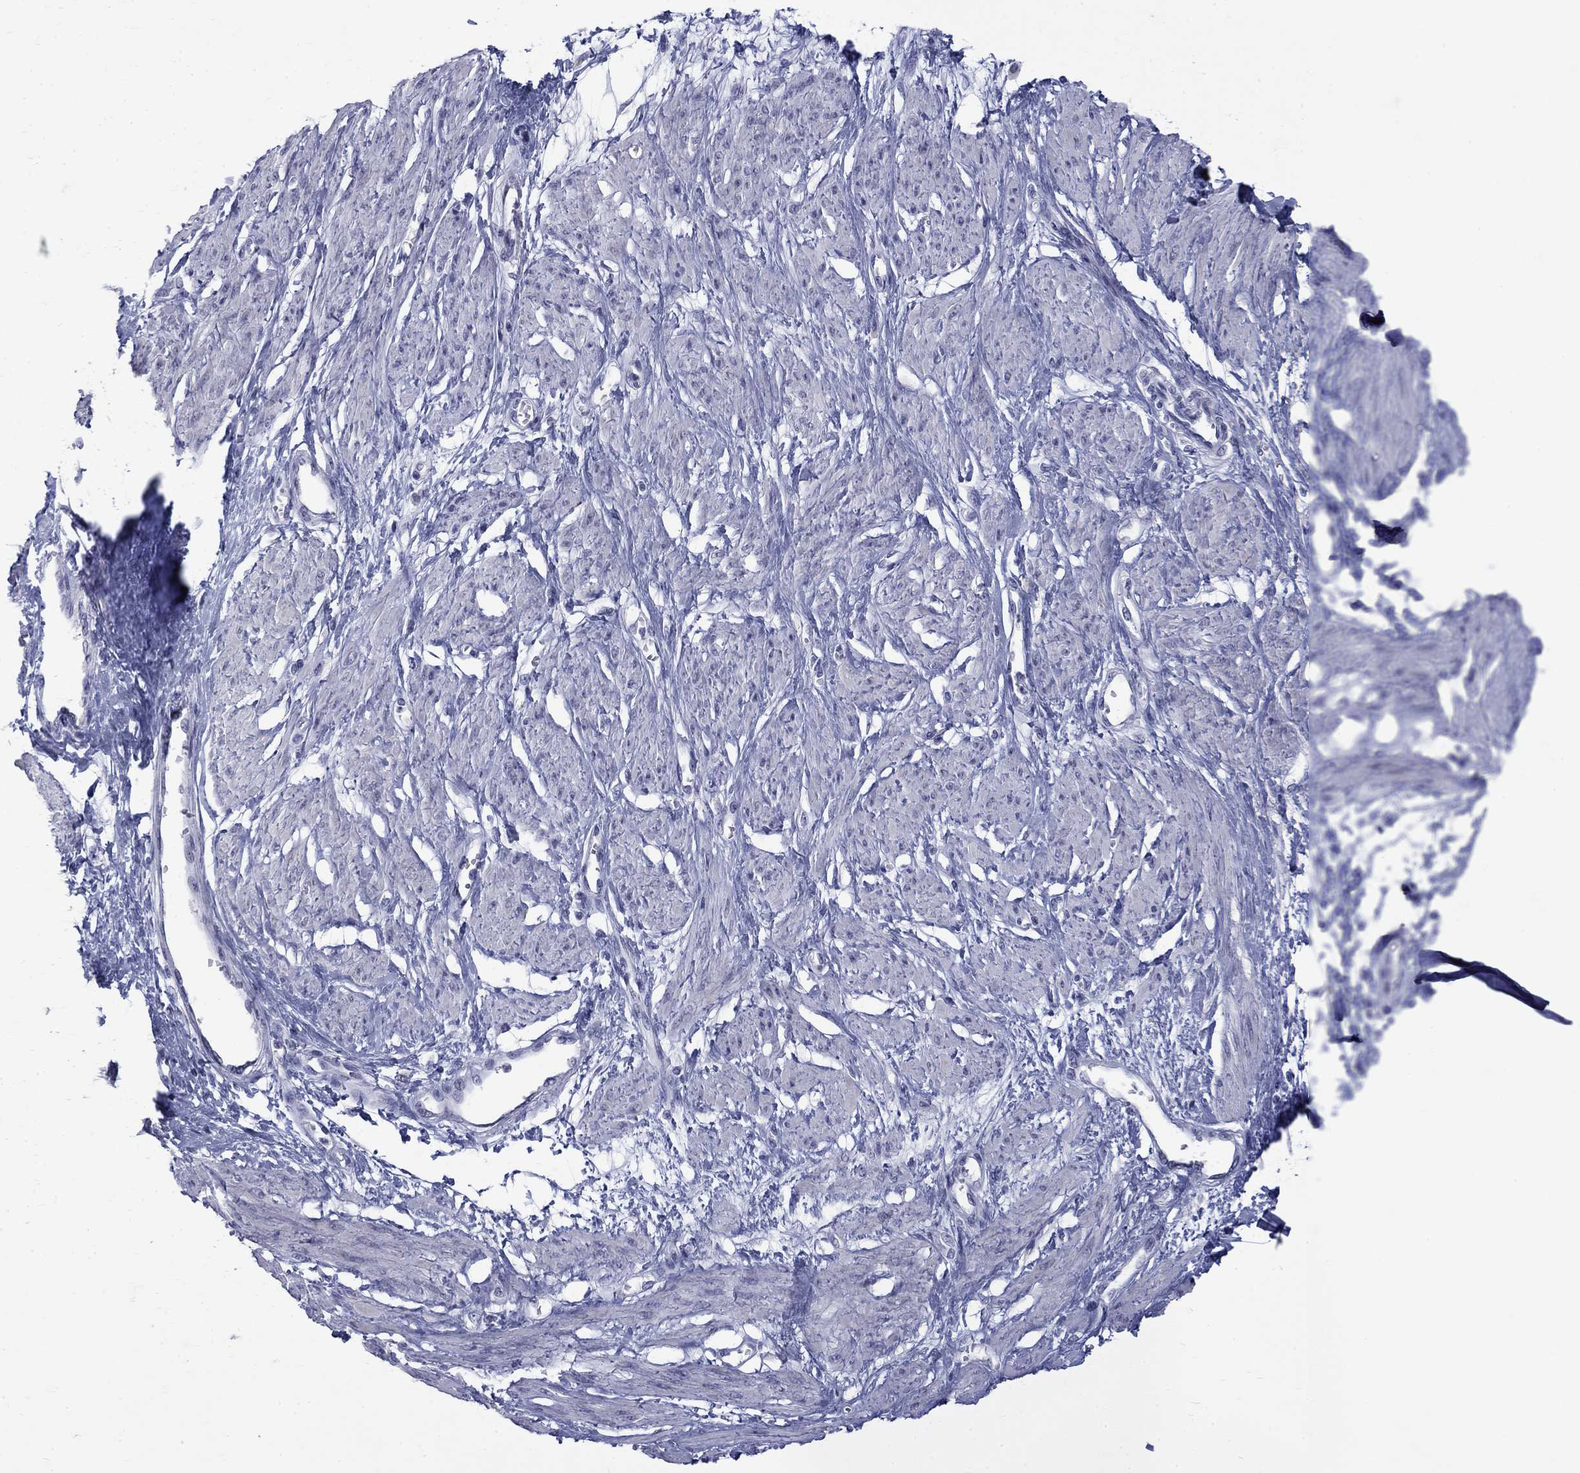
{"staining": {"intensity": "negative", "quantity": "none", "location": "none"}, "tissue": "smooth muscle", "cell_type": "Smooth muscle cells", "image_type": "normal", "snomed": [{"axis": "morphology", "description": "Normal tissue, NOS"}, {"axis": "topography", "description": "Smooth muscle"}, {"axis": "topography", "description": "Uterus"}], "caption": "DAB immunohistochemical staining of normal human smooth muscle exhibits no significant expression in smooth muscle cells. The staining is performed using DAB (3,3'-diaminobenzidine) brown chromogen with nuclei counter-stained in using hematoxylin.", "gene": "CTNND2", "patient": {"sex": "female", "age": 39}}